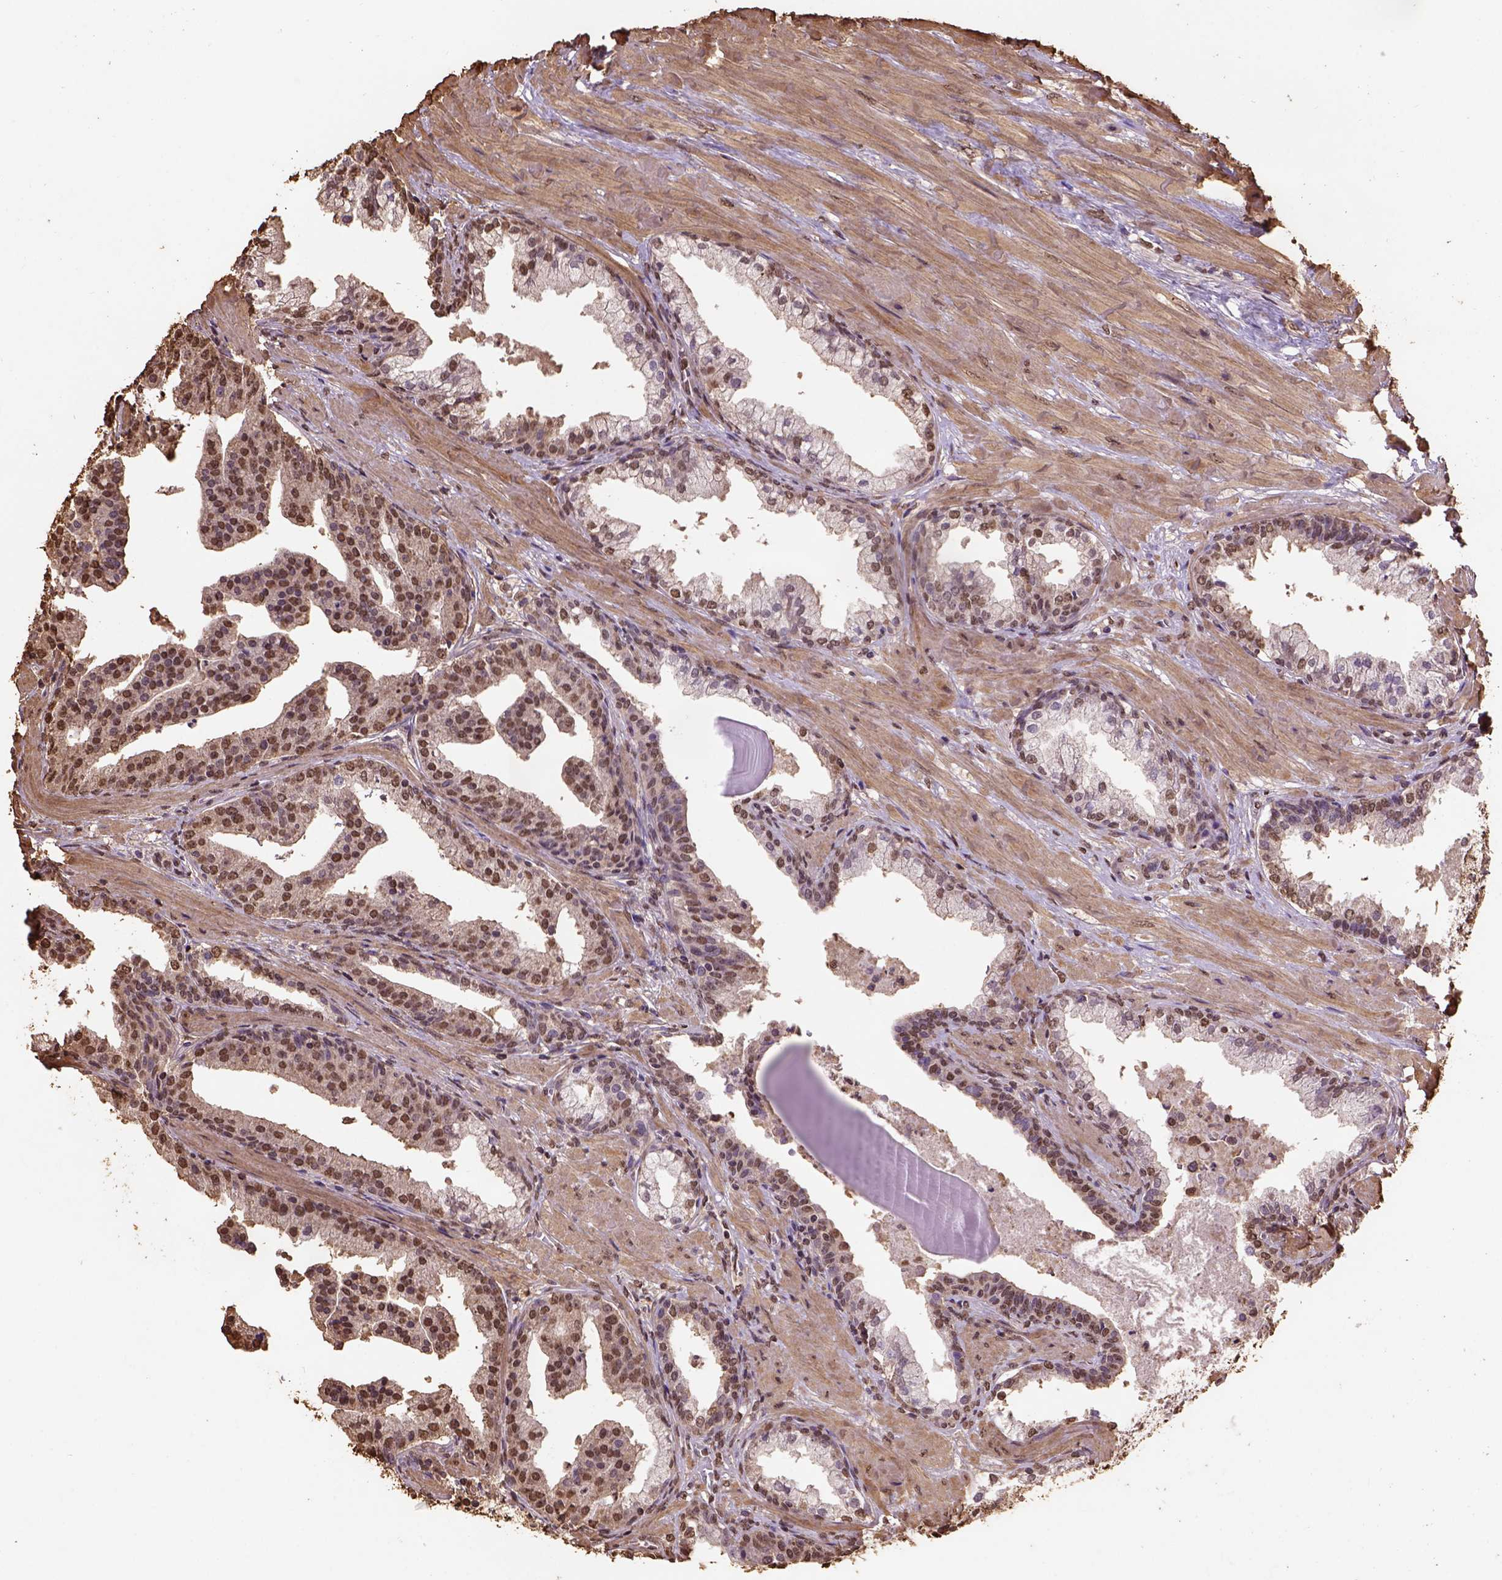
{"staining": {"intensity": "moderate", "quantity": ">75%", "location": "nuclear"}, "tissue": "prostate cancer", "cell_type": "Tumor cells", "image_type": "cancer", "snomed": [{"axis": "morphology", "description": "Adenocarcinoma, NOS"}, {"axis": "topography", "description": "Prostate and seminal vesicle, NOS"}, {"axis": "topography", "description": "Prostate"}], "caption": "Immunohistochemistry (DAB (3,3'-diaminobenzidine)) staining of prostate adenocarcinoma reveals moderate nuclear protein staining in about >75% of tumor cells. (Stains: DAB in brown, nuclei in blue, Microscopy: brightfield microscopy at high magnification).", "gene": "CSTF2T", "patient": {"sex": "male", "age": 44}}